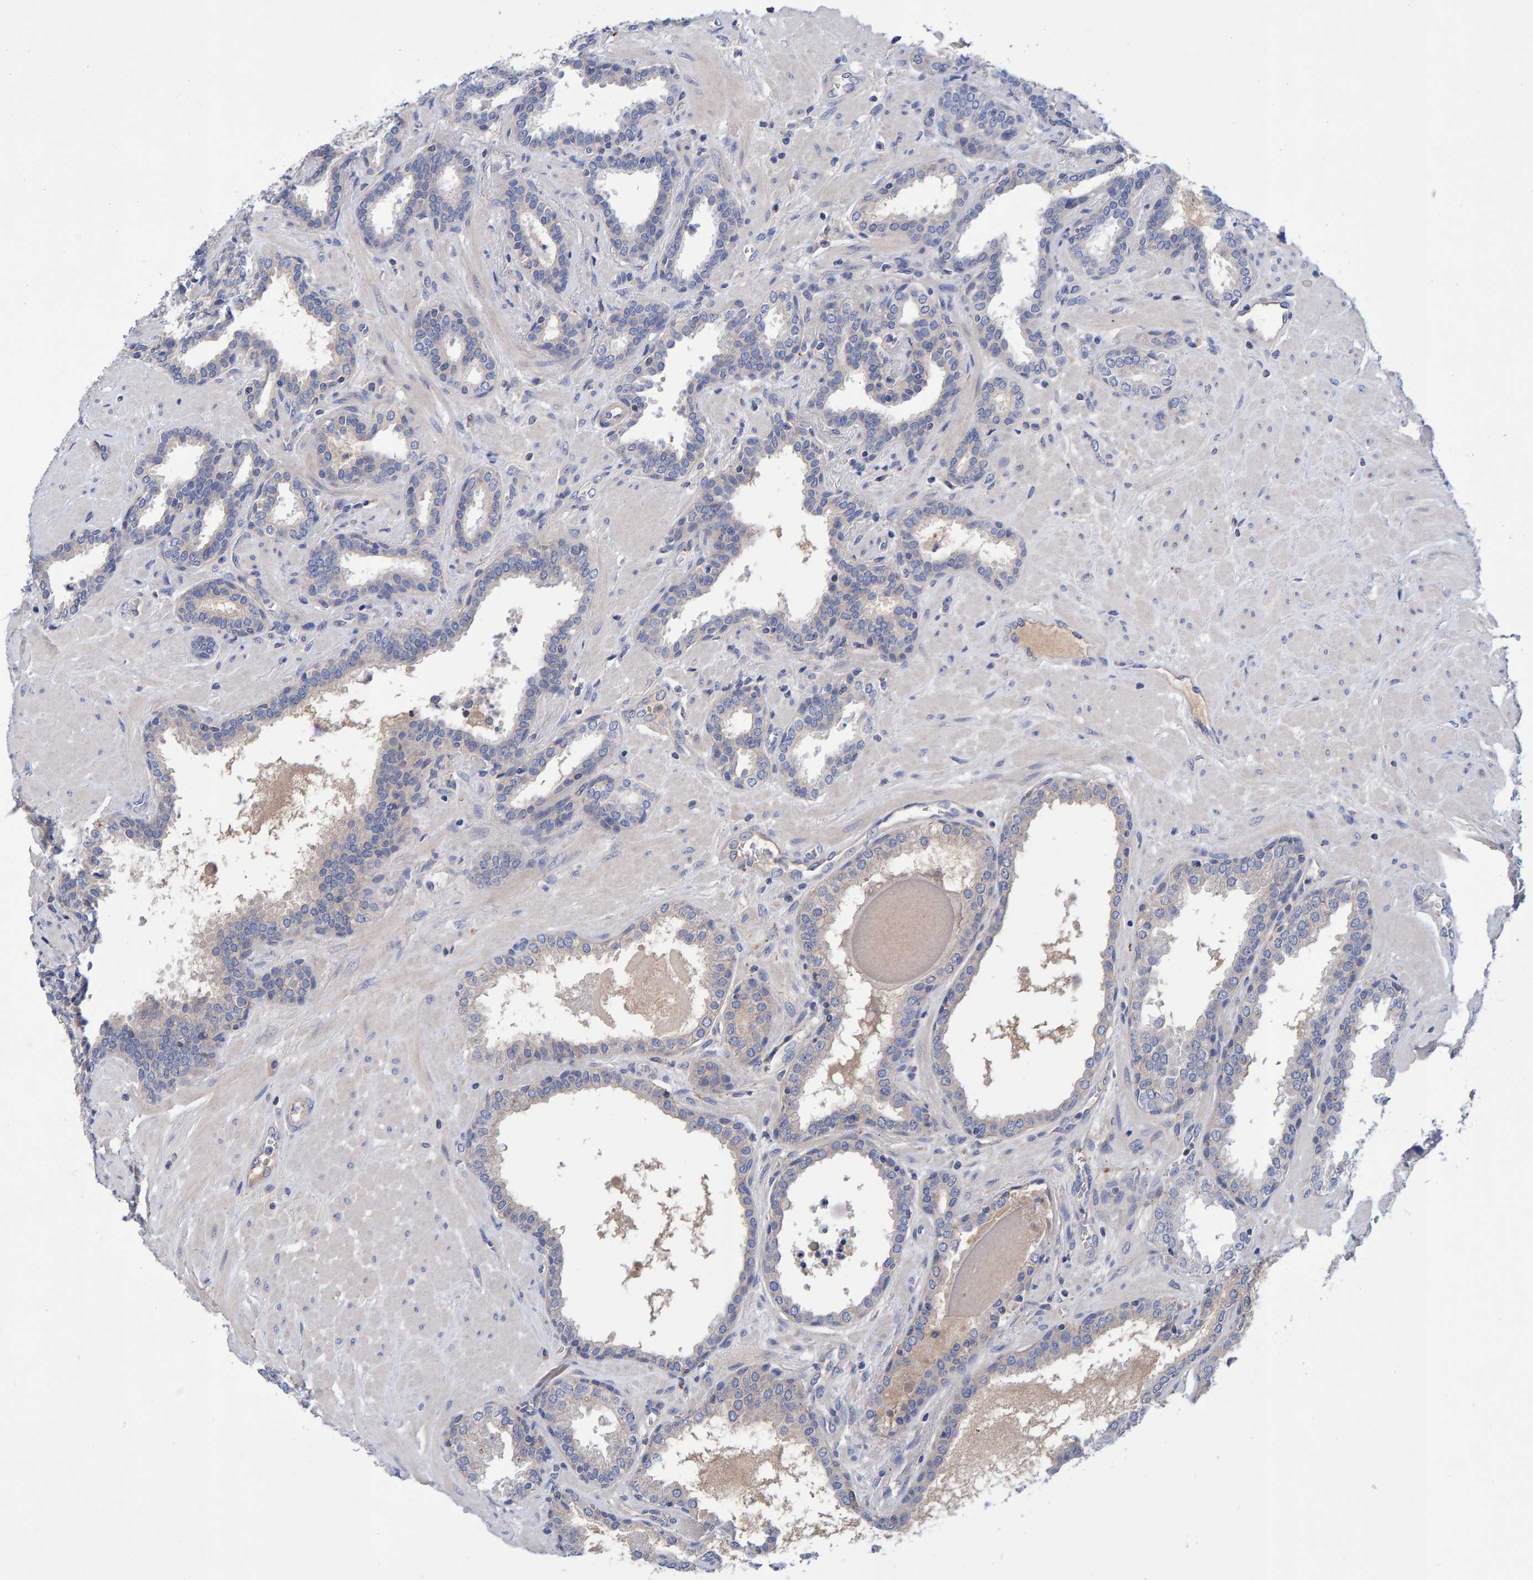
{"staining": {"intensity": "weak", "quantity": "25%-75%", "location": "cytoplasmic/membranous"}, "tissue": "prostate", "cell_type": "Glandular cells", "image_type": "normal", "snomed": [{"axis": "morphology", "description": "Normal tissue, NOS"}, {"axis": "topography", "description": "Prostate"}], "caption": "Brown immunohistochemical staining in unremarkable prostate shows weak cytoplasmic/membranous expression in about 25%-75% of glandular cells. Nuclei are stained in blue.", "gene": "EFR3A", "patient": {"sex": "male", "age": 51}}